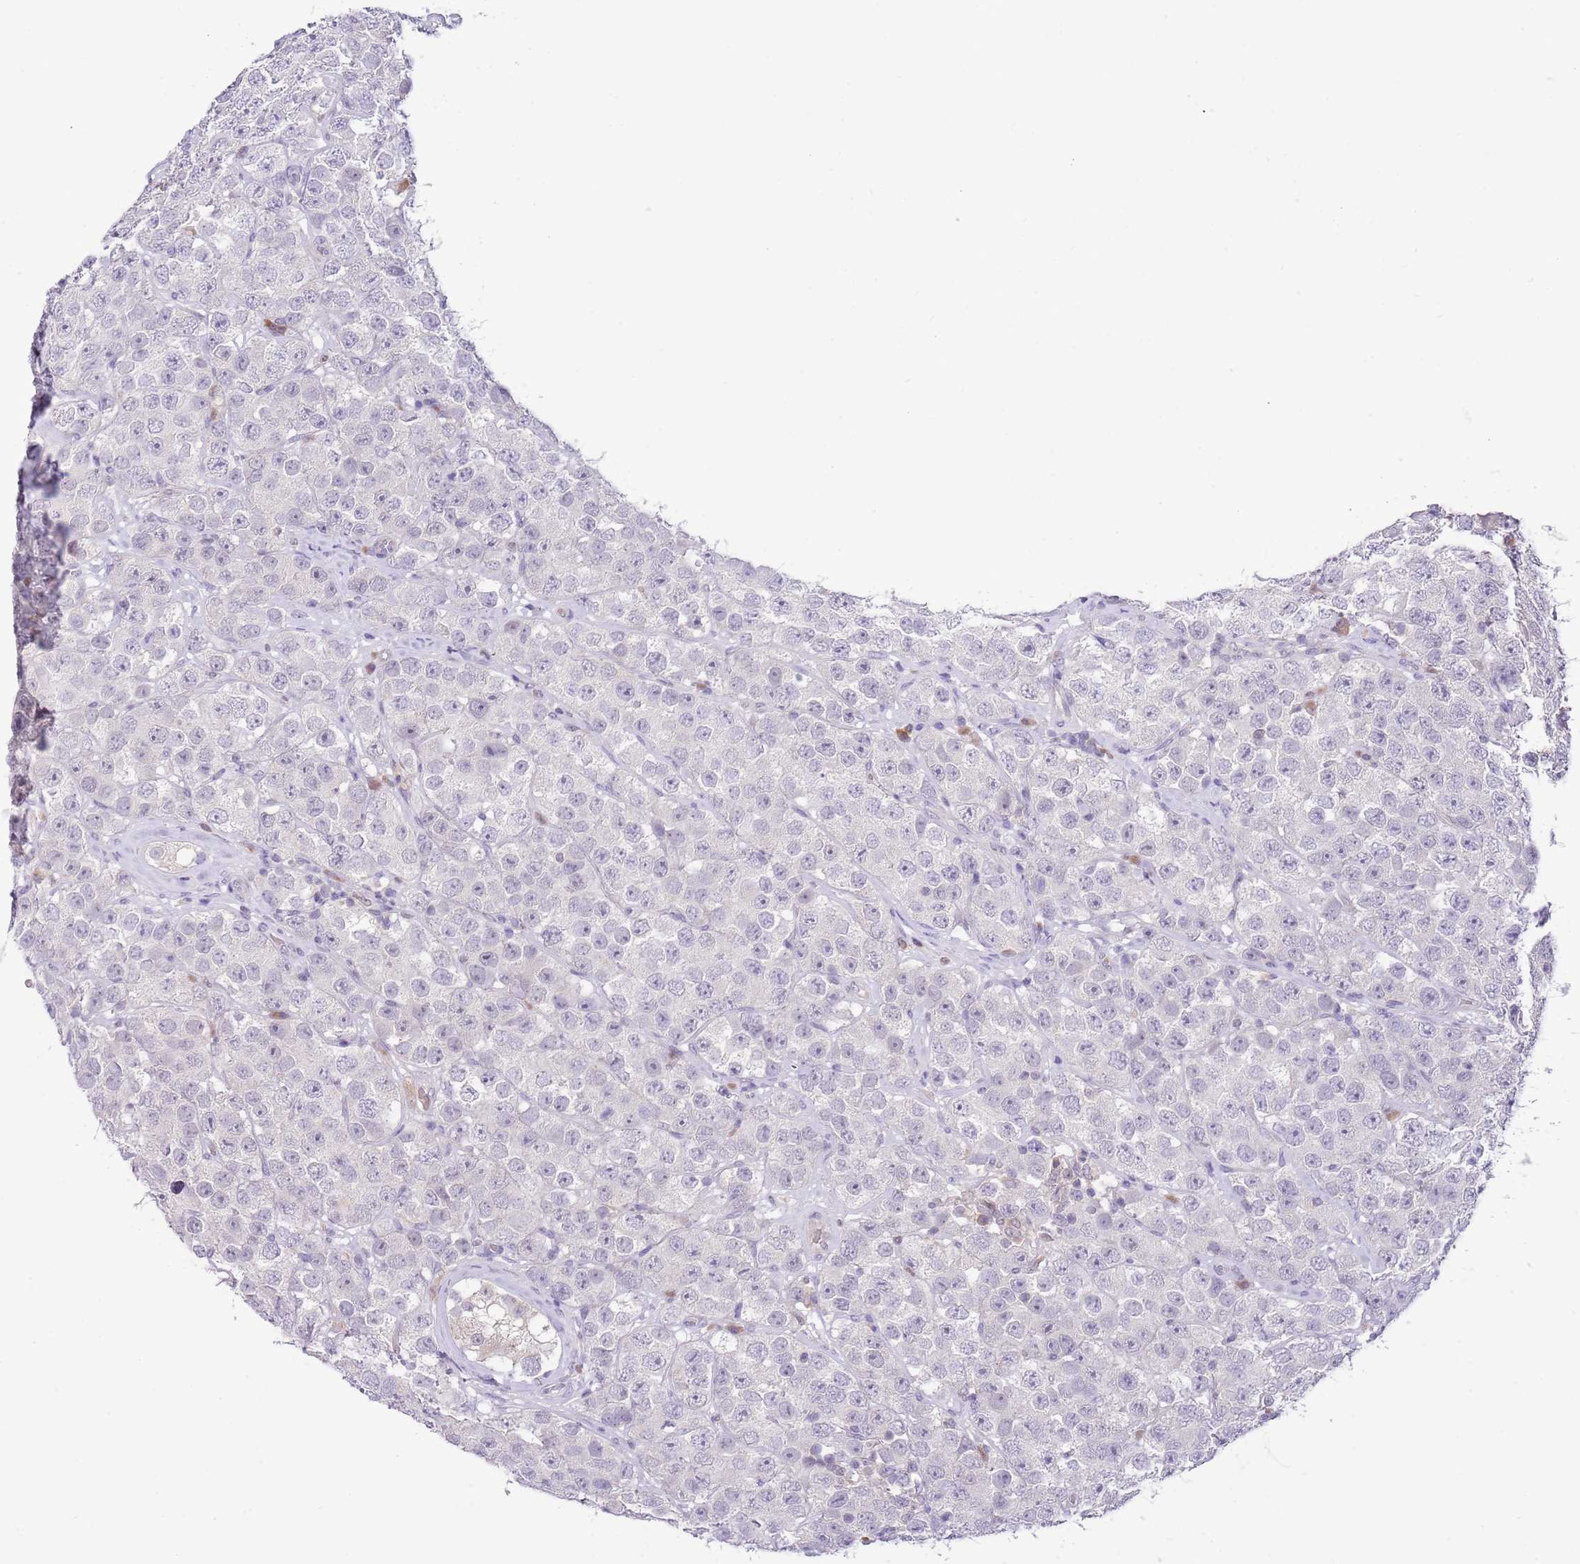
{"staining": {"intensity": "negative", "quantity": "none", "location": "none"}, "tissue": "testis cancer", "cell_type": "Tumor cells", "image_type": "cancer", "snomed": [{"axis": "morphology", "description": "Seminoma, NOS"}, {"axis": "topography", "description": "Testis"}], "caption": "This micrograph is of testis cancer stained with IHC to label a protein in brown with the nuclei are counter-stained blue. There is no positivity in tumor cells.", "gene": "GALK2", "patient": {"sex": "male", "age": 28}}